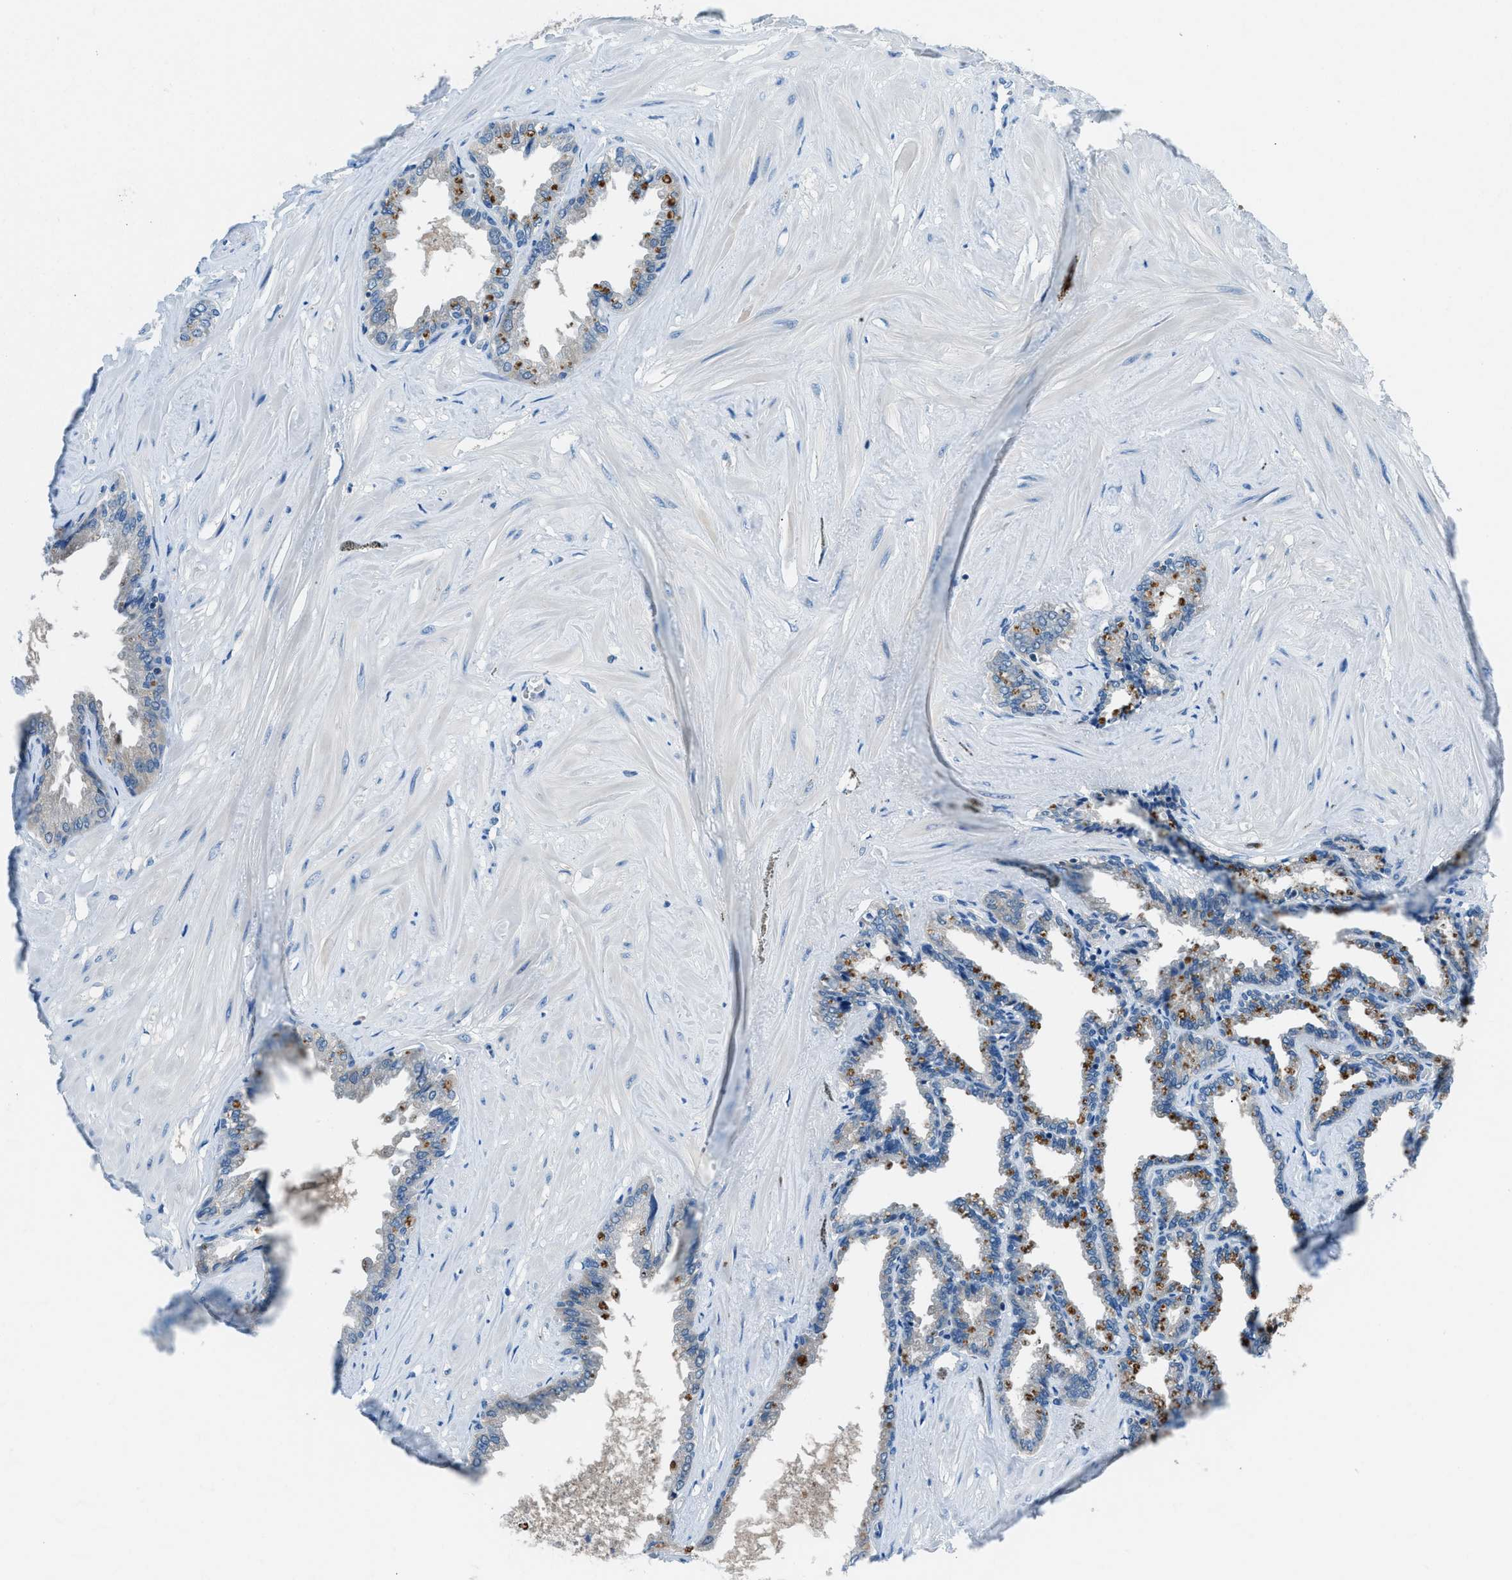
{"staining": {"intensity": "moderate", "quantity": ">75%", "location": "cytoplasmic/membranous"}, "tissue": "seminal vesicle", "cell_type": "Glandular cells", "image_type": "normal", "snomed": [{"axis": "morphology", "description": "Normal tissue, NOS"}, {"axis": "topography", "description": "Seminal veicle"}], "caption": "Seminal vesicle stained with a brown dye shows moderate cytoplasmic/membranous positive staining in about >75% of glandular cells.", "gene": "ACP1", "patient": {"sex": "male", "age": 46}}